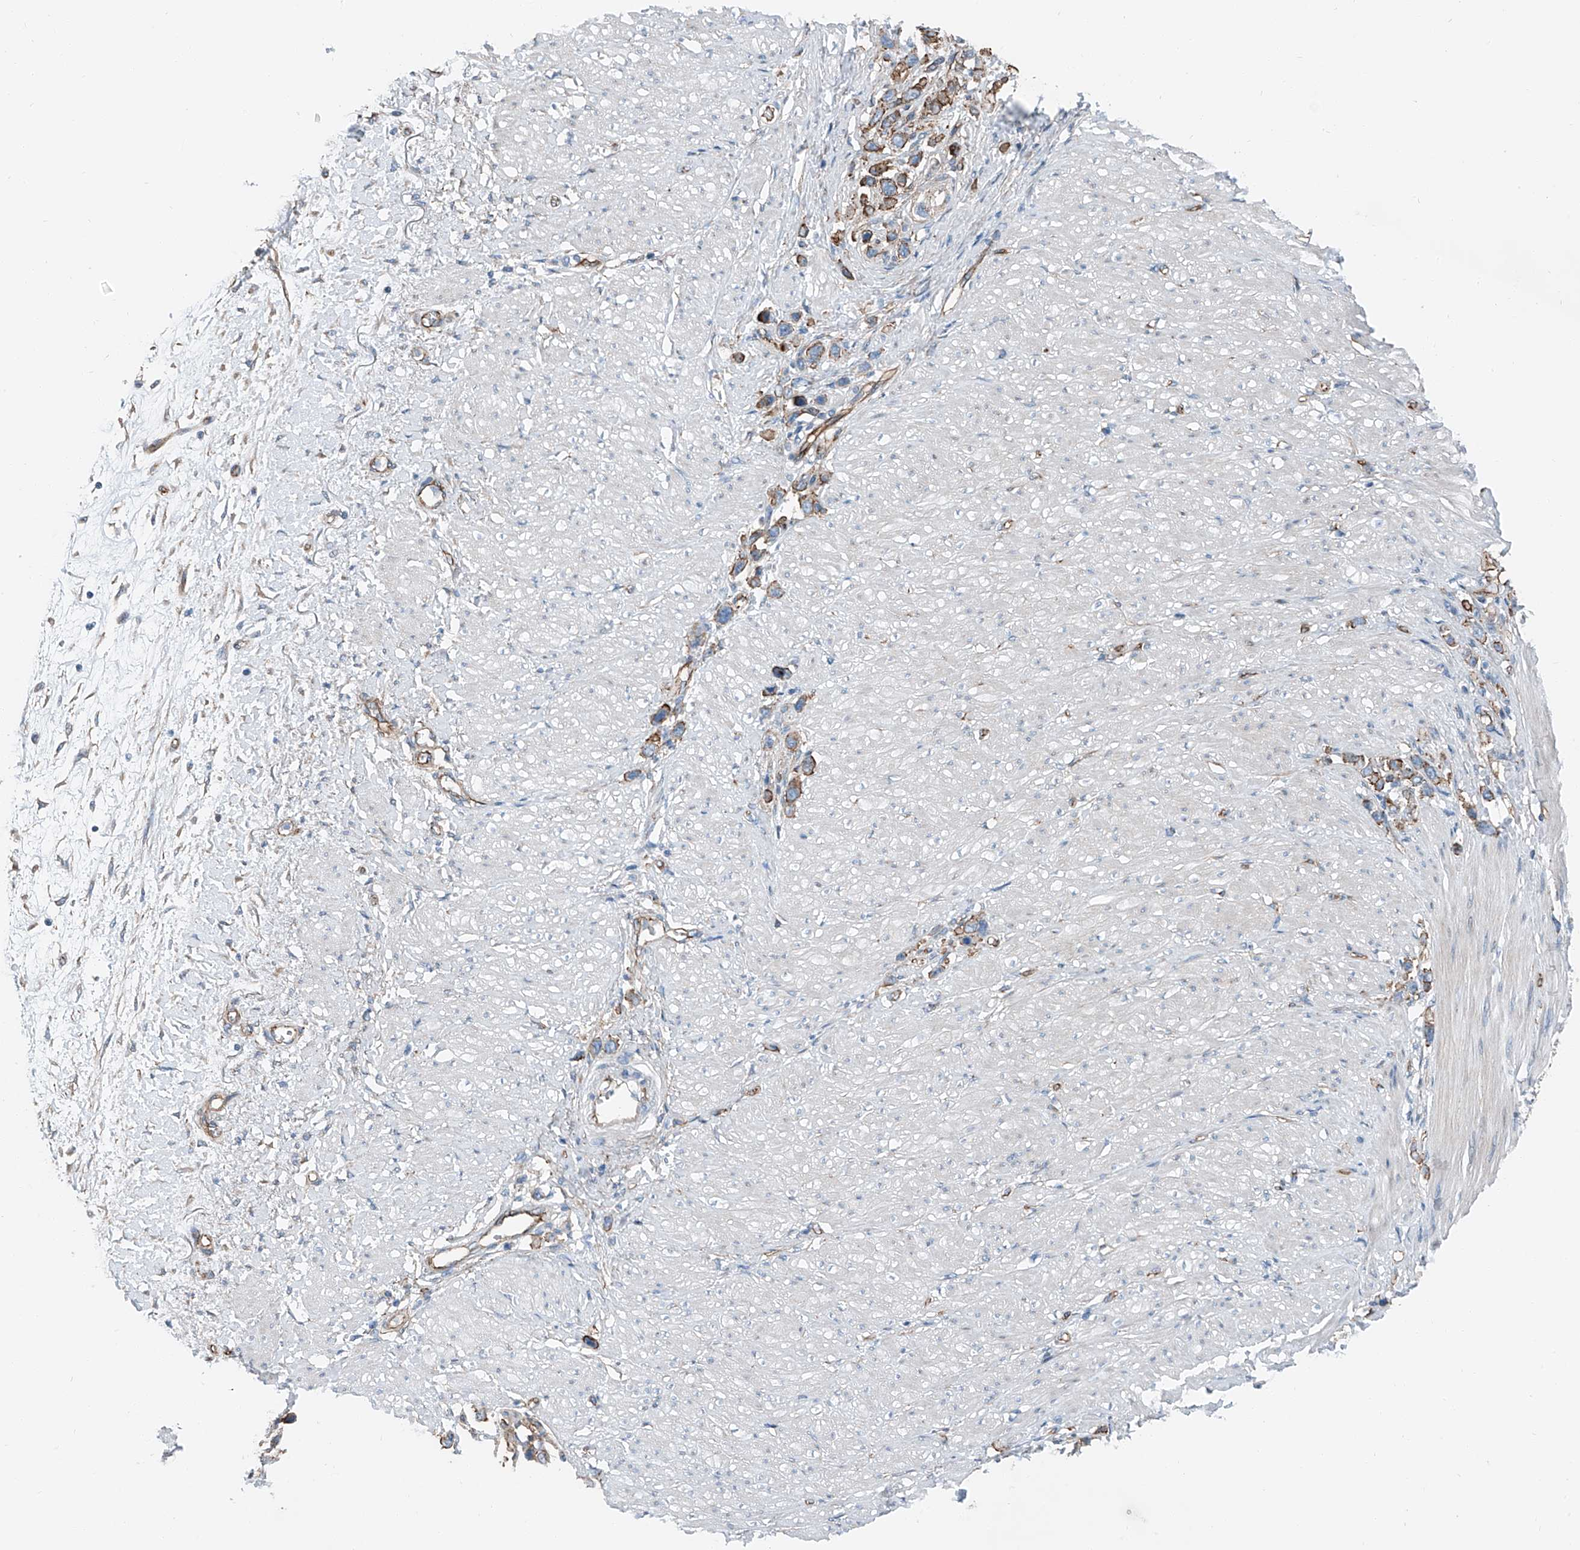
{"staining": {"intensity": "moderate", "quantity": ">75%", "location": "cytoplasmic/membranous"}, "tissue": "stomach cancer", "cell_type": "Tumor cells", "image_type": "cancer", "snomed": [{"axis": "morphology", "description": "Adenocarcinoma, NOS"}, {"axis": "topography", "description": "Stomach"}], "caption": "IHC of human stomach adenocarcinoma displays medium levels of moderate cytoplasmic/membranous staining in approximately >75% of tumor cells.", "gene": "THEMIS2", "patient": {"sex": "female", "age": 65}}